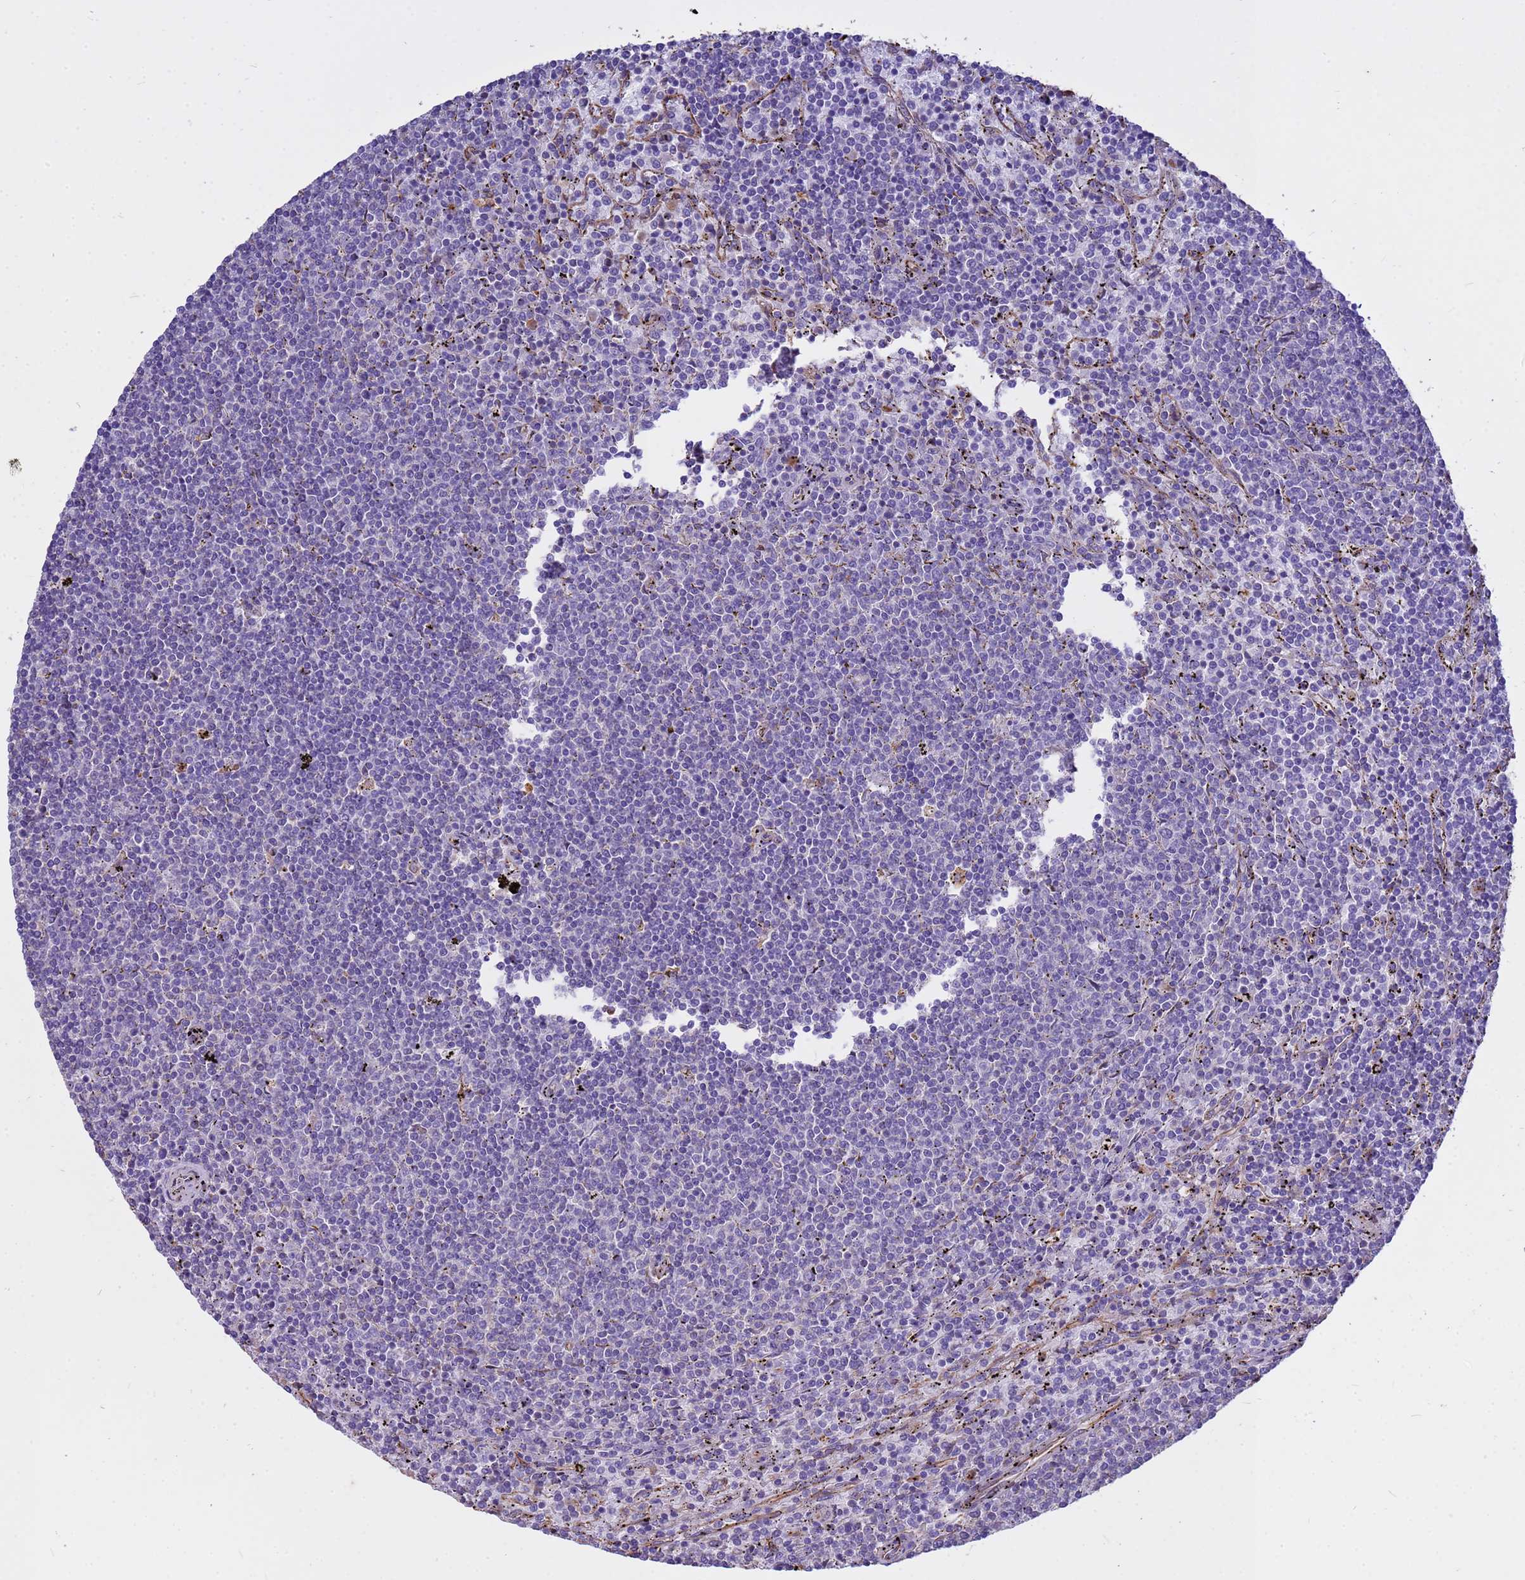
{"staining": {"intensity": "negative", "quantity": "none", "location": "none"}, "tissue": "lymphoma", "cell_type": "Tumor cells", "image_type": "cancer", "snomed": [{"axis": "morphology", "description": "Malignant lymphoma, non-Hodgkin's type, Low grade"}, {"axis": "topography", "description": "Spleen"}], "caption": "There is no significant positivity in tumor cells of low-grade malignant lymphoma, non-Hodgkin's type.", "gene": "TCEAL3", "patient": {"sex": "female", "age": 50}}